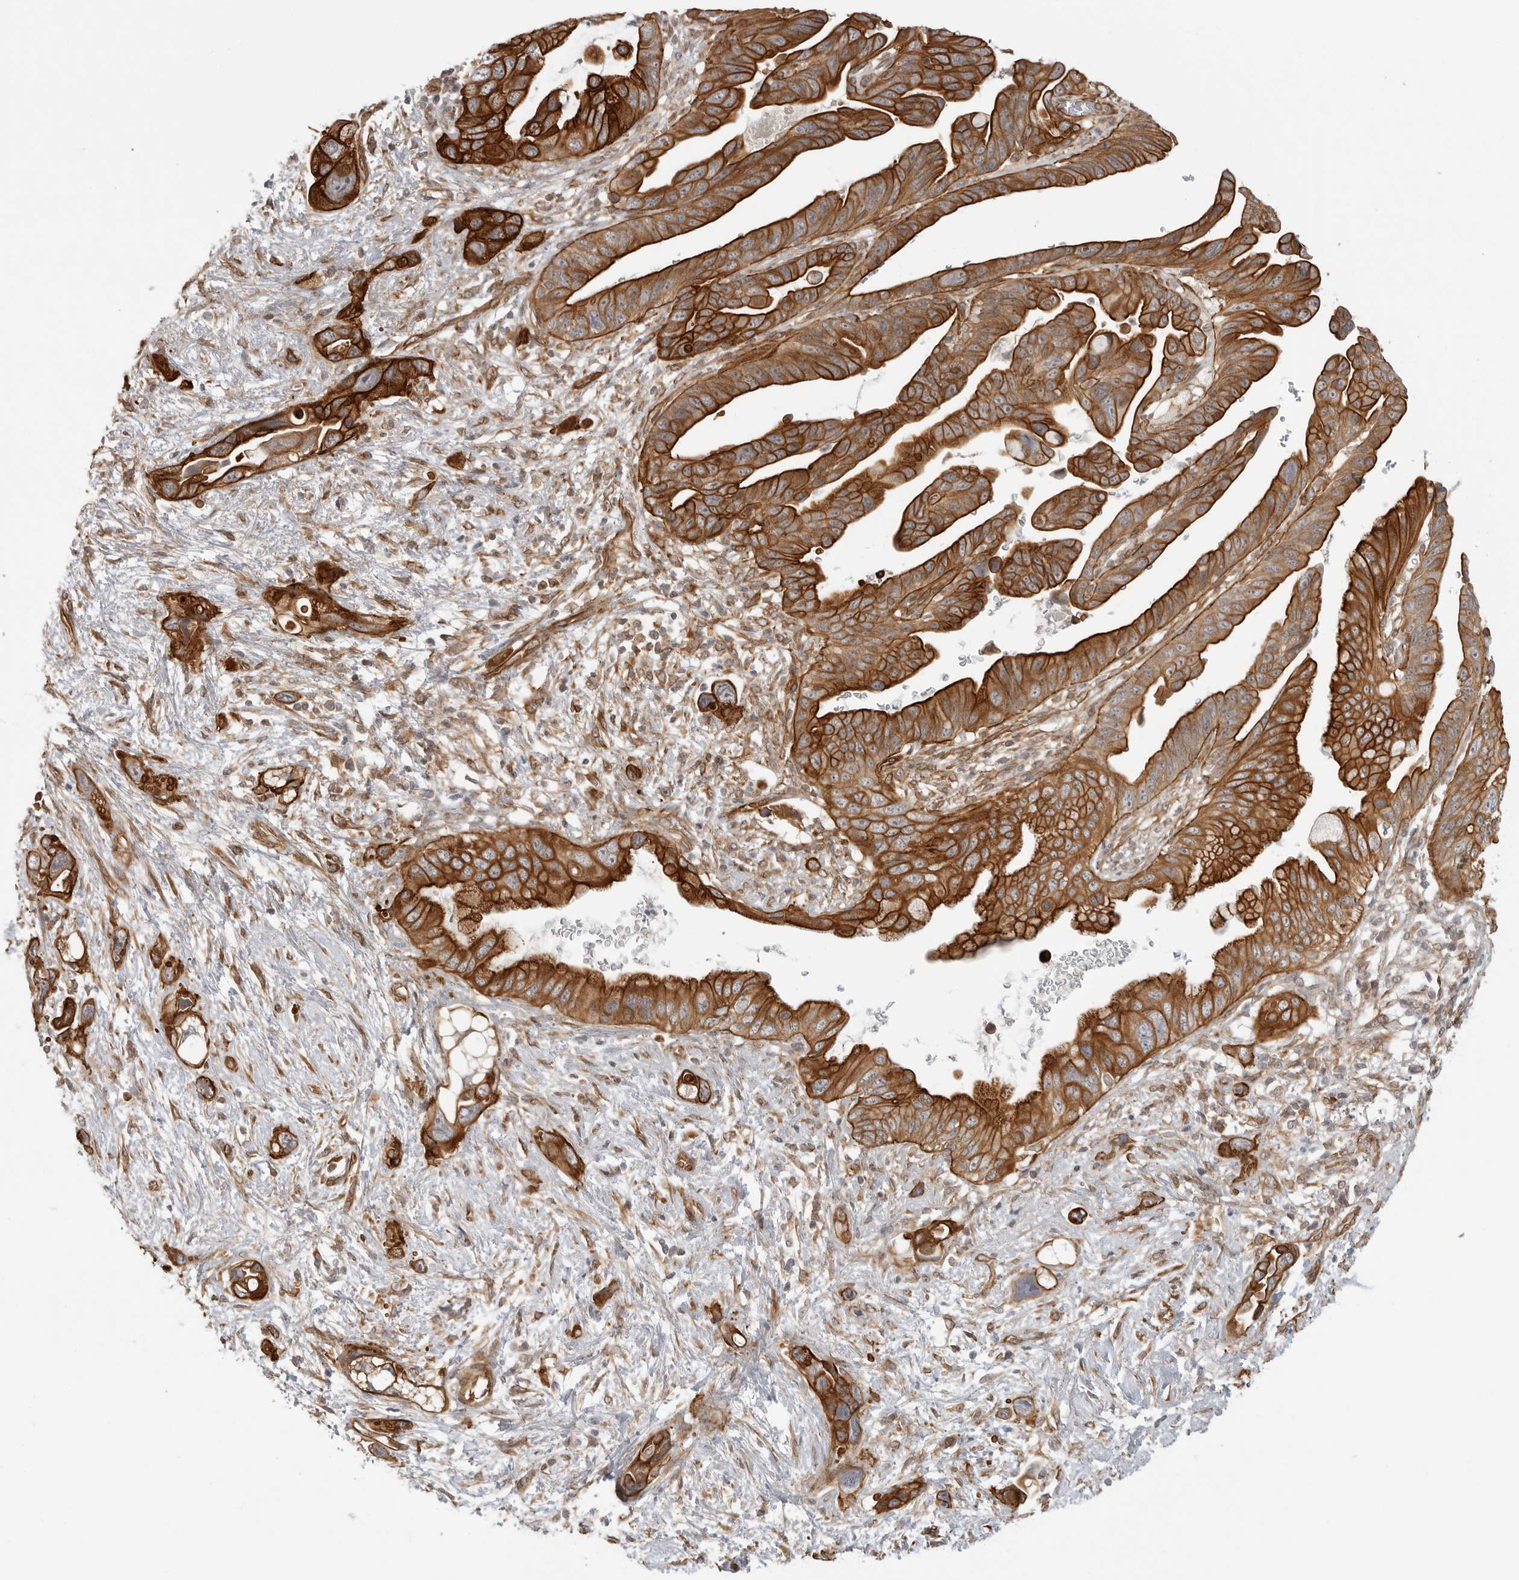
{"staining": {"intensity": "strong", "quantity": ">75%", "location": "cytoplasmic/membranous"}, "tissue": "pancreatic cancer", "cell_type": "Tumor cells", "image_type": "cancer", "snomed": [{"axis": "morphology", "description": "Adenocarcinoma, NOS"}, {"axis": "topography", "description": "Pancreas"}], "caption": "Approximately >75% of tumor cells in adenocarcinoma (pancreatic) exhibit strong cytoplasmic/membranous protein staining as visualized by brown immunohistochemical staining.", "gene": "ATOH7", "patient": {"sex": "female", "age": 72}}